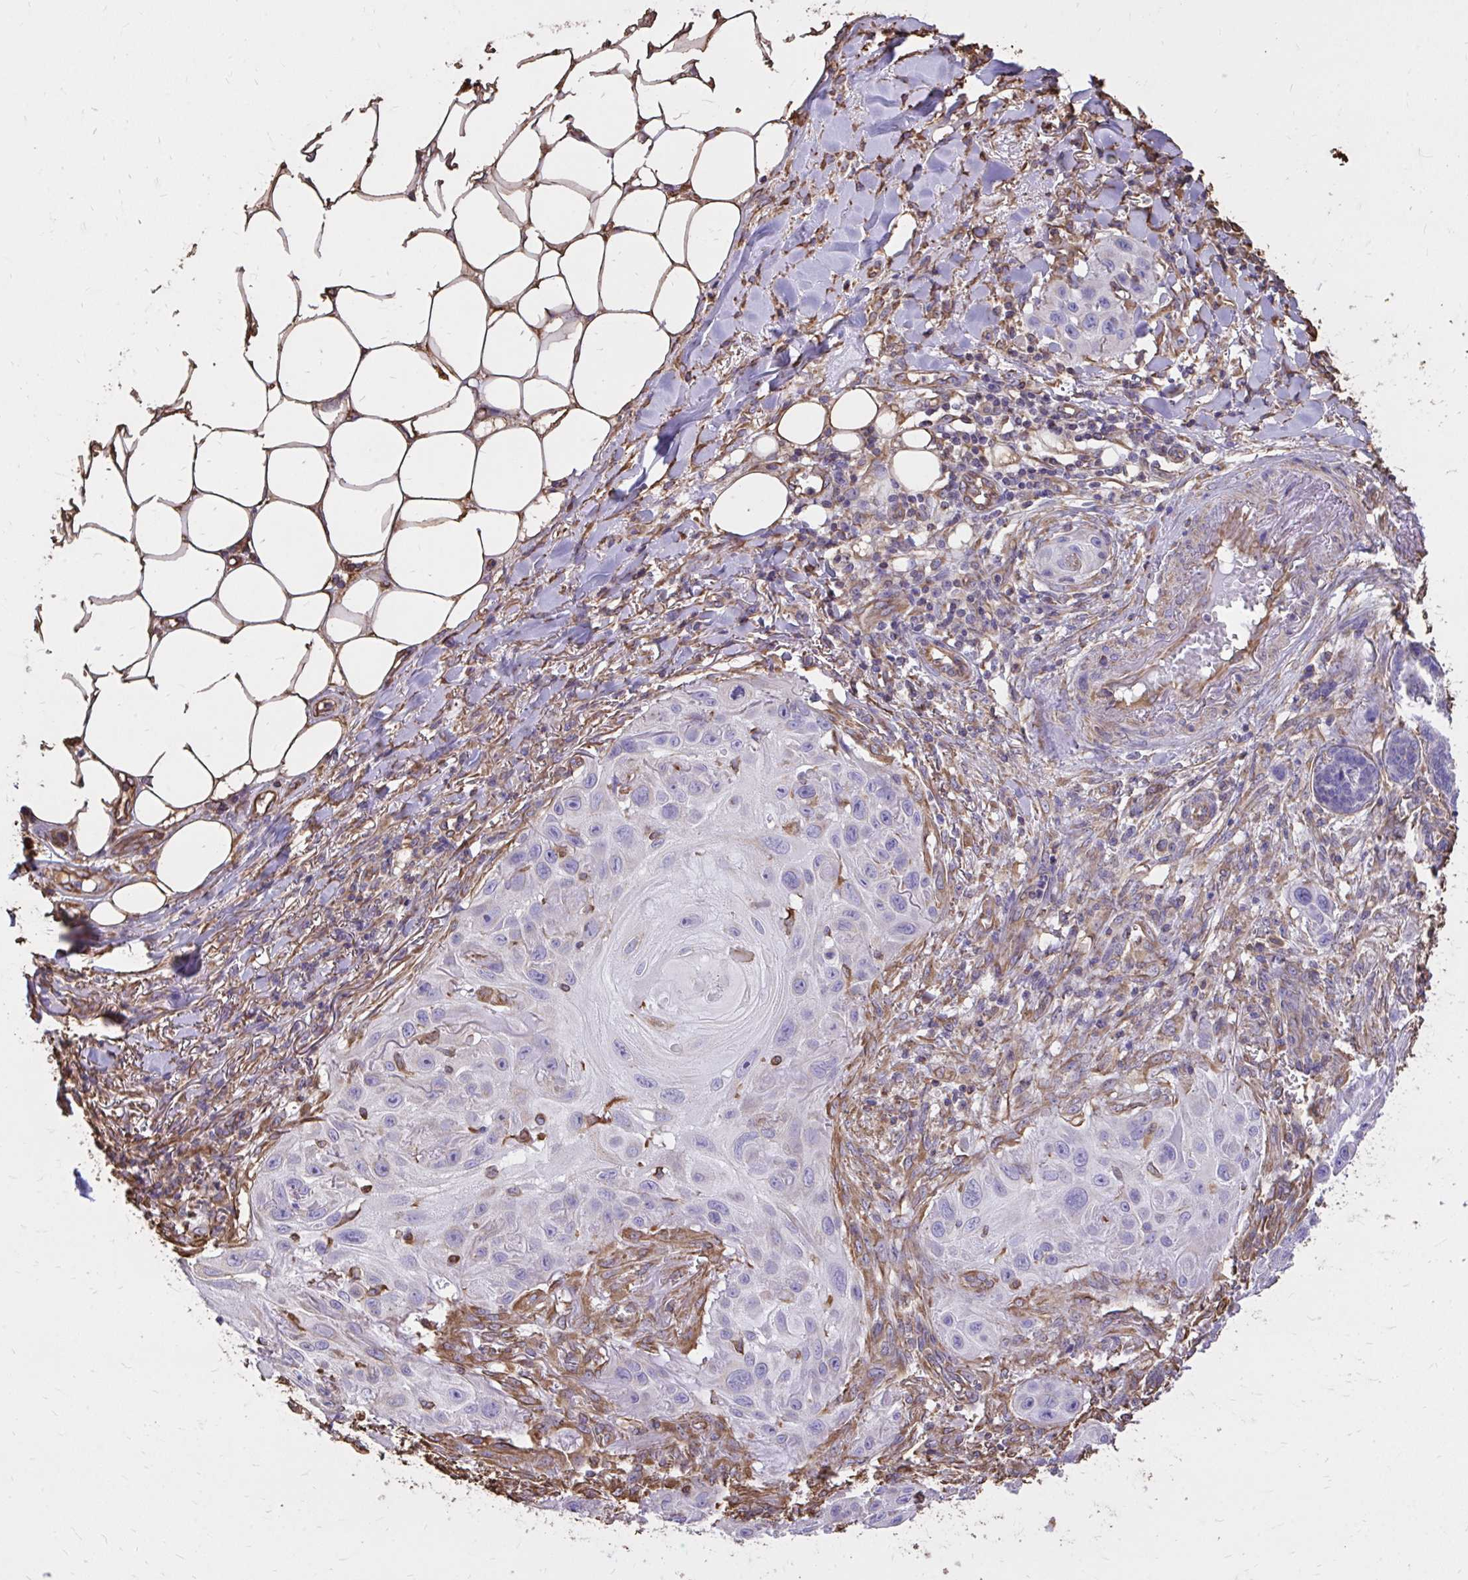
{"staining": {"intensity": "negative", "quantity": "none", "location": "none"}, "tissue": "skin cancer", "cell_type": "Tumor cells", "image_type": "cancer", "snomed": [{"axis": "morphology", "description": "Squamous cell carcinoma, NOS"}, {"axis": "topography", "description": "Skin"}], "caption": "Human skin cancer stained for a protein using IHC shows no expression in tumor cells.", "gene": "RNF103", "patient": {"sex": "female", "age": 91}}